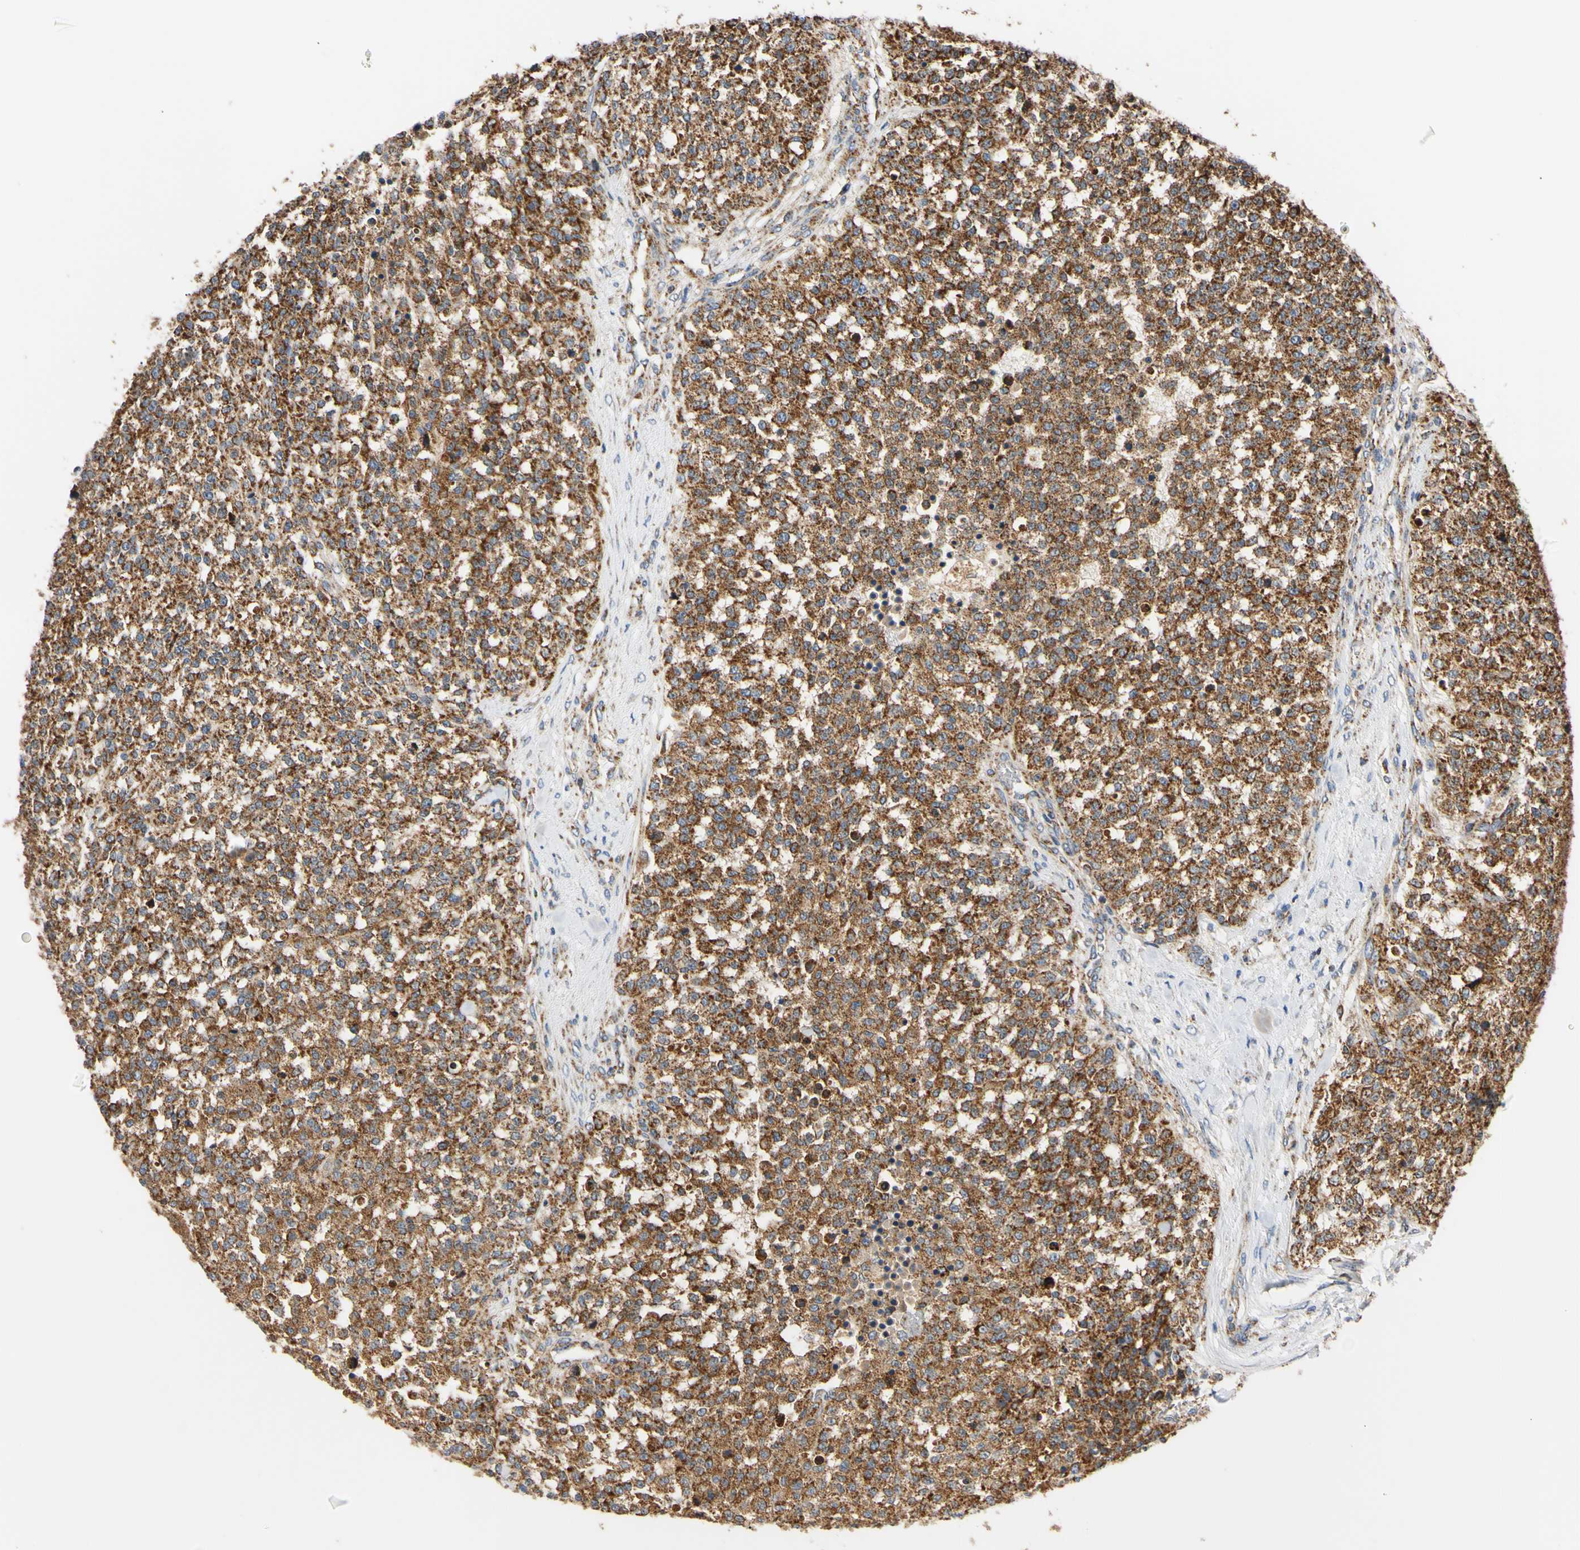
{"staining": {"intensity": "strong", "quantity": ">75%", "location": "cytoplasmic/membranous"}, "tissue": "testis cancer", "cell_type": "Tumor cells", "image_type": "cancer", "snomed": [{"axis": "morphology", "description": "Seminoma, NOS"}, {"axis": "topography", "description": "Testis"}], "caption": "A micrograph of testis cancer stained for a protein displays strong cytoplasmic/membranous brown staining in tumor cells. (DAB IHC with brightfield microscopy, high magnification).", "gene": "CLPP", "patient": {"sex": "male", "age": 59}}